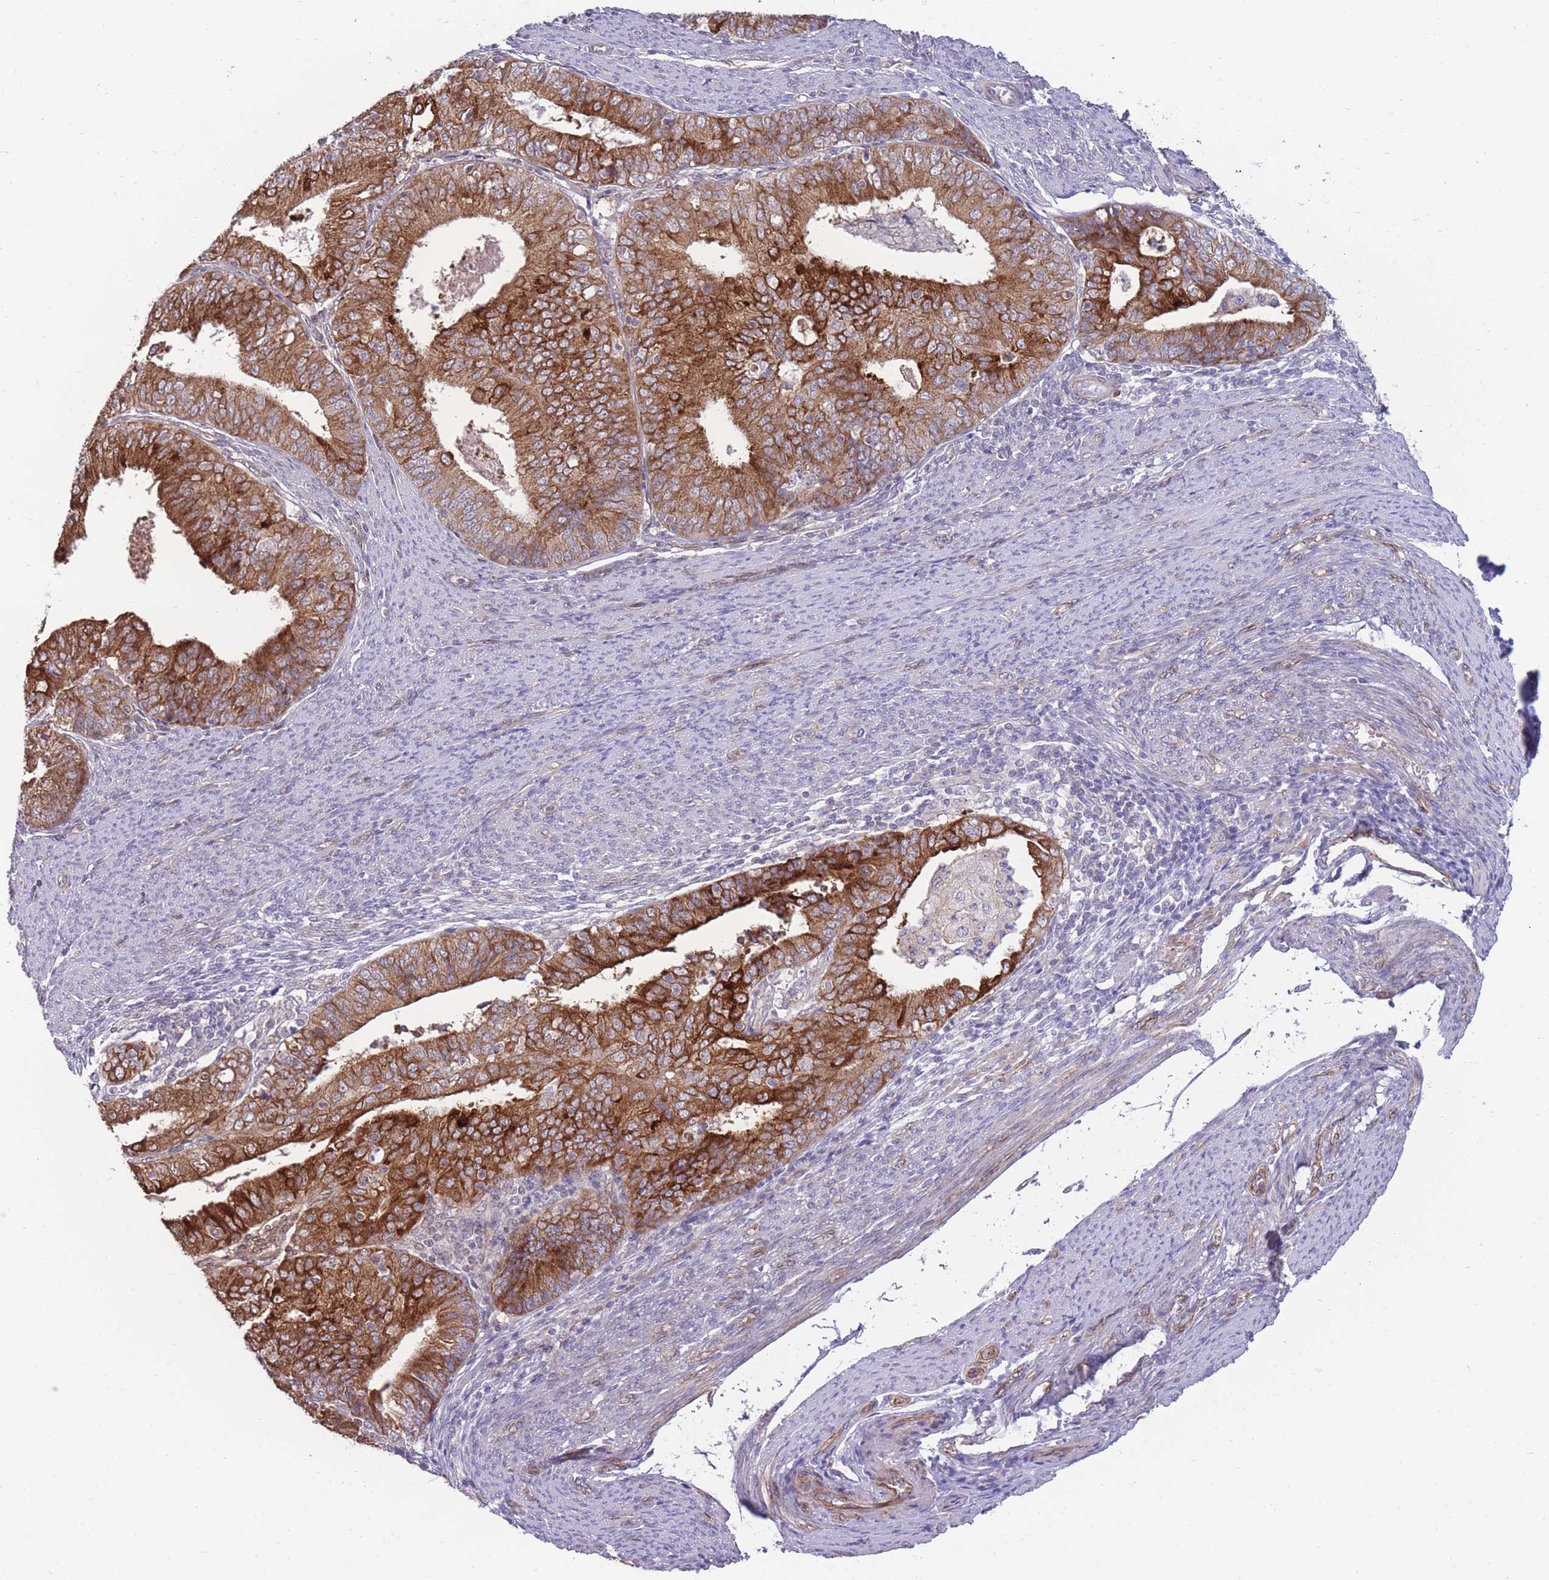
{"staining": {"intensity": "strong", "quantity": ">75%", "location": "cytoplasmic/membranous"}, "tissue": "endometrial cancer", "cell_type": "Tumor cells", "image_type": "cancer", "snomed": [{"axis": "morphology", "description": "Adenocarcinoma, NOS"}, {"axis": "topography", "description": "Endometrium"}], "caption": "Strong cytoplasmic/membranous protein positivity is identified in approximately >75% of tumor cells in endometrial adenocarcinoma. The protein is shown in brown color, while the nuclei are stained blue.", "gene": "RGS11", "patient": {"sex": "female", "age": 57}}